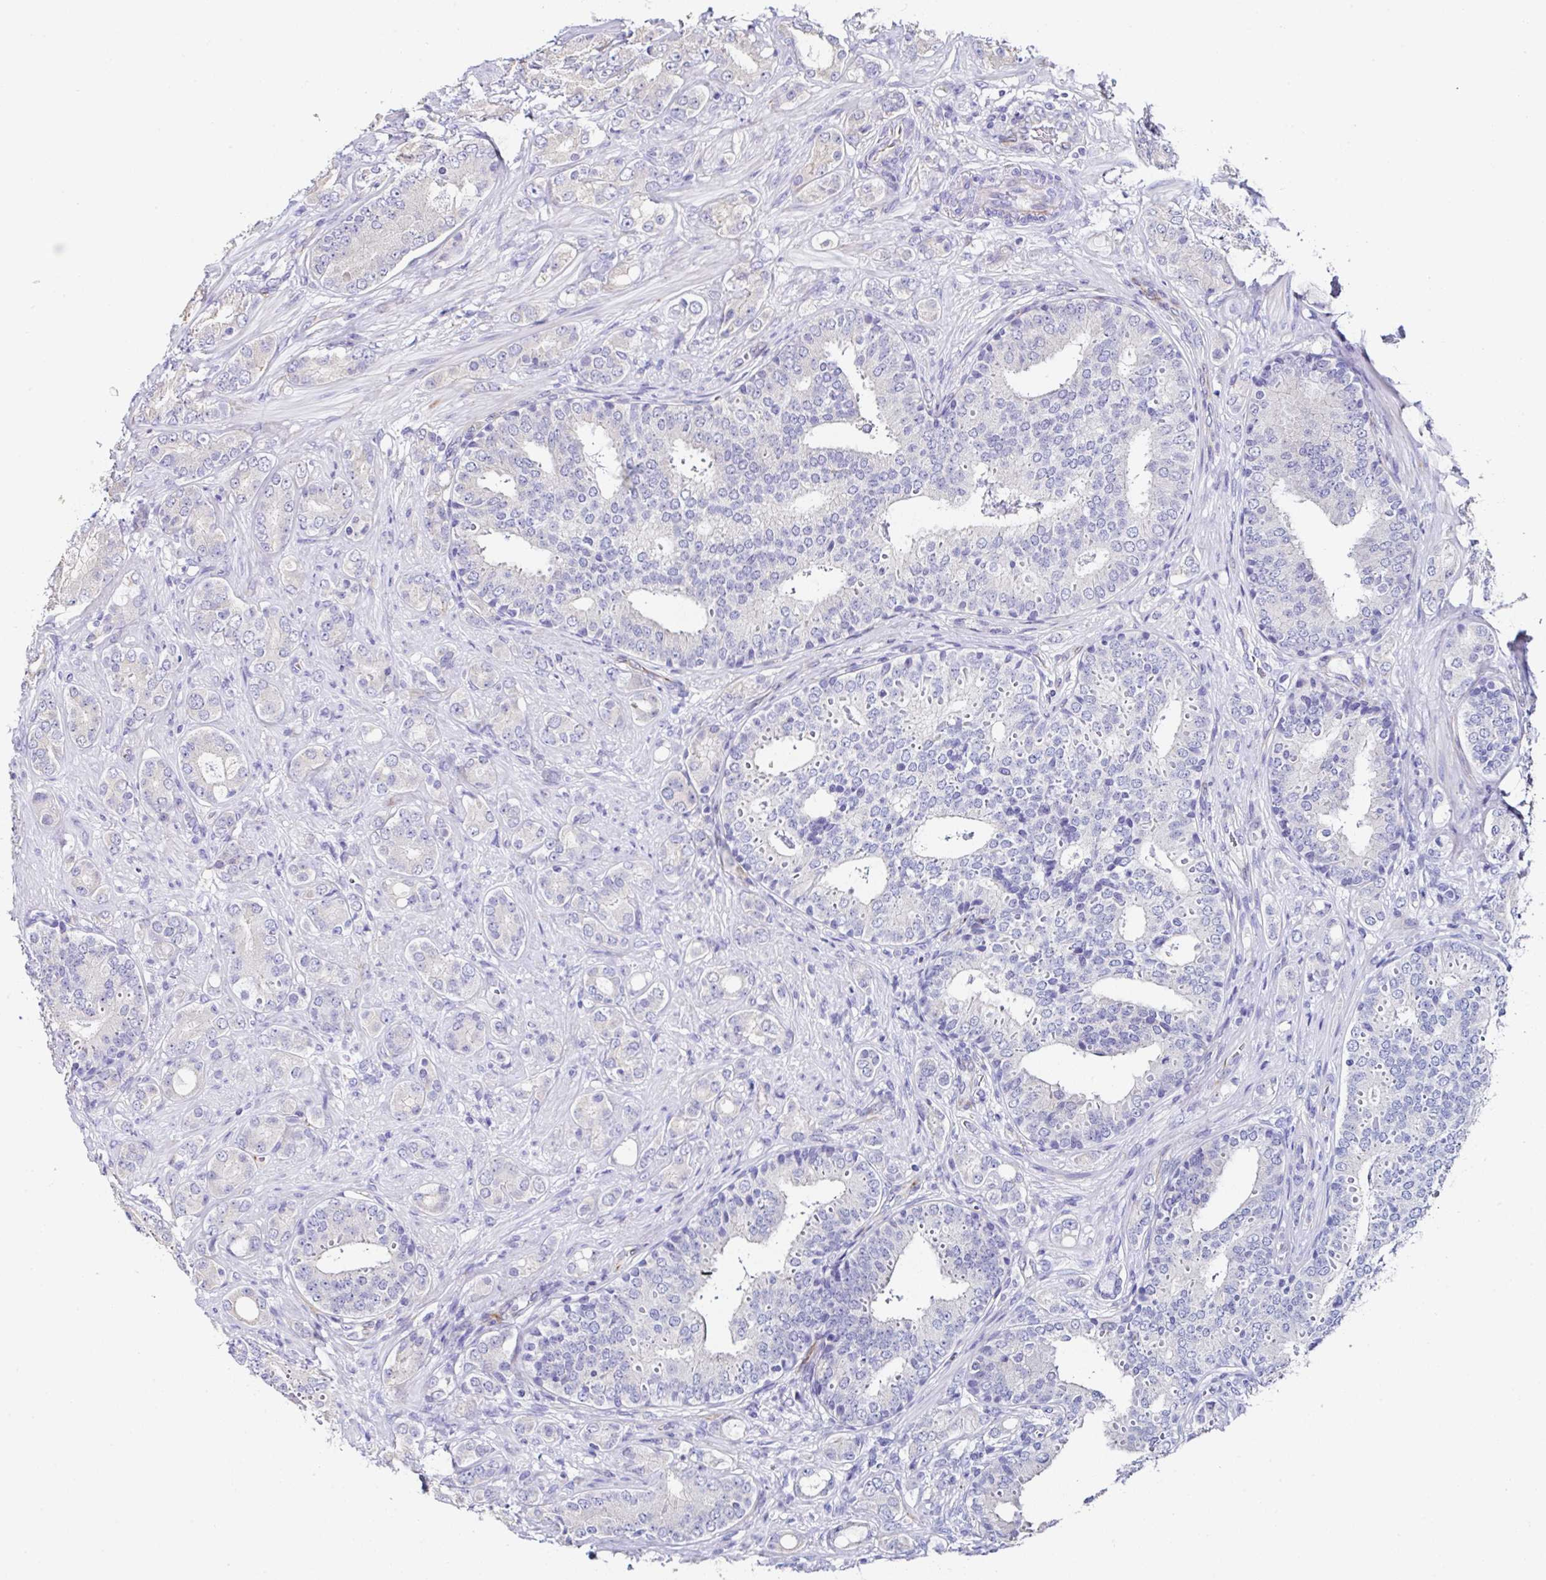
{"staining": {"intensity": "negative", "quantity": "none", "location": "none"}, "tissue": "prostate cancer", "cell_type": "Tumor cells", "image_type": "cancer", "snomed": [{"axis": "morphology", "description": "Adenocarcinoma, High grade"}, {"axis": "topography", "description": "Prostate"}], "caption": "The histopathology image shows no significant positivity in tumor cells of prostate cancer (high-grade adenocarcinoma). (IHC, brightfield microscopy, high magnification).", "gene": "TMPRSS11E", "patient": {"sex": "male", "age": 62}}